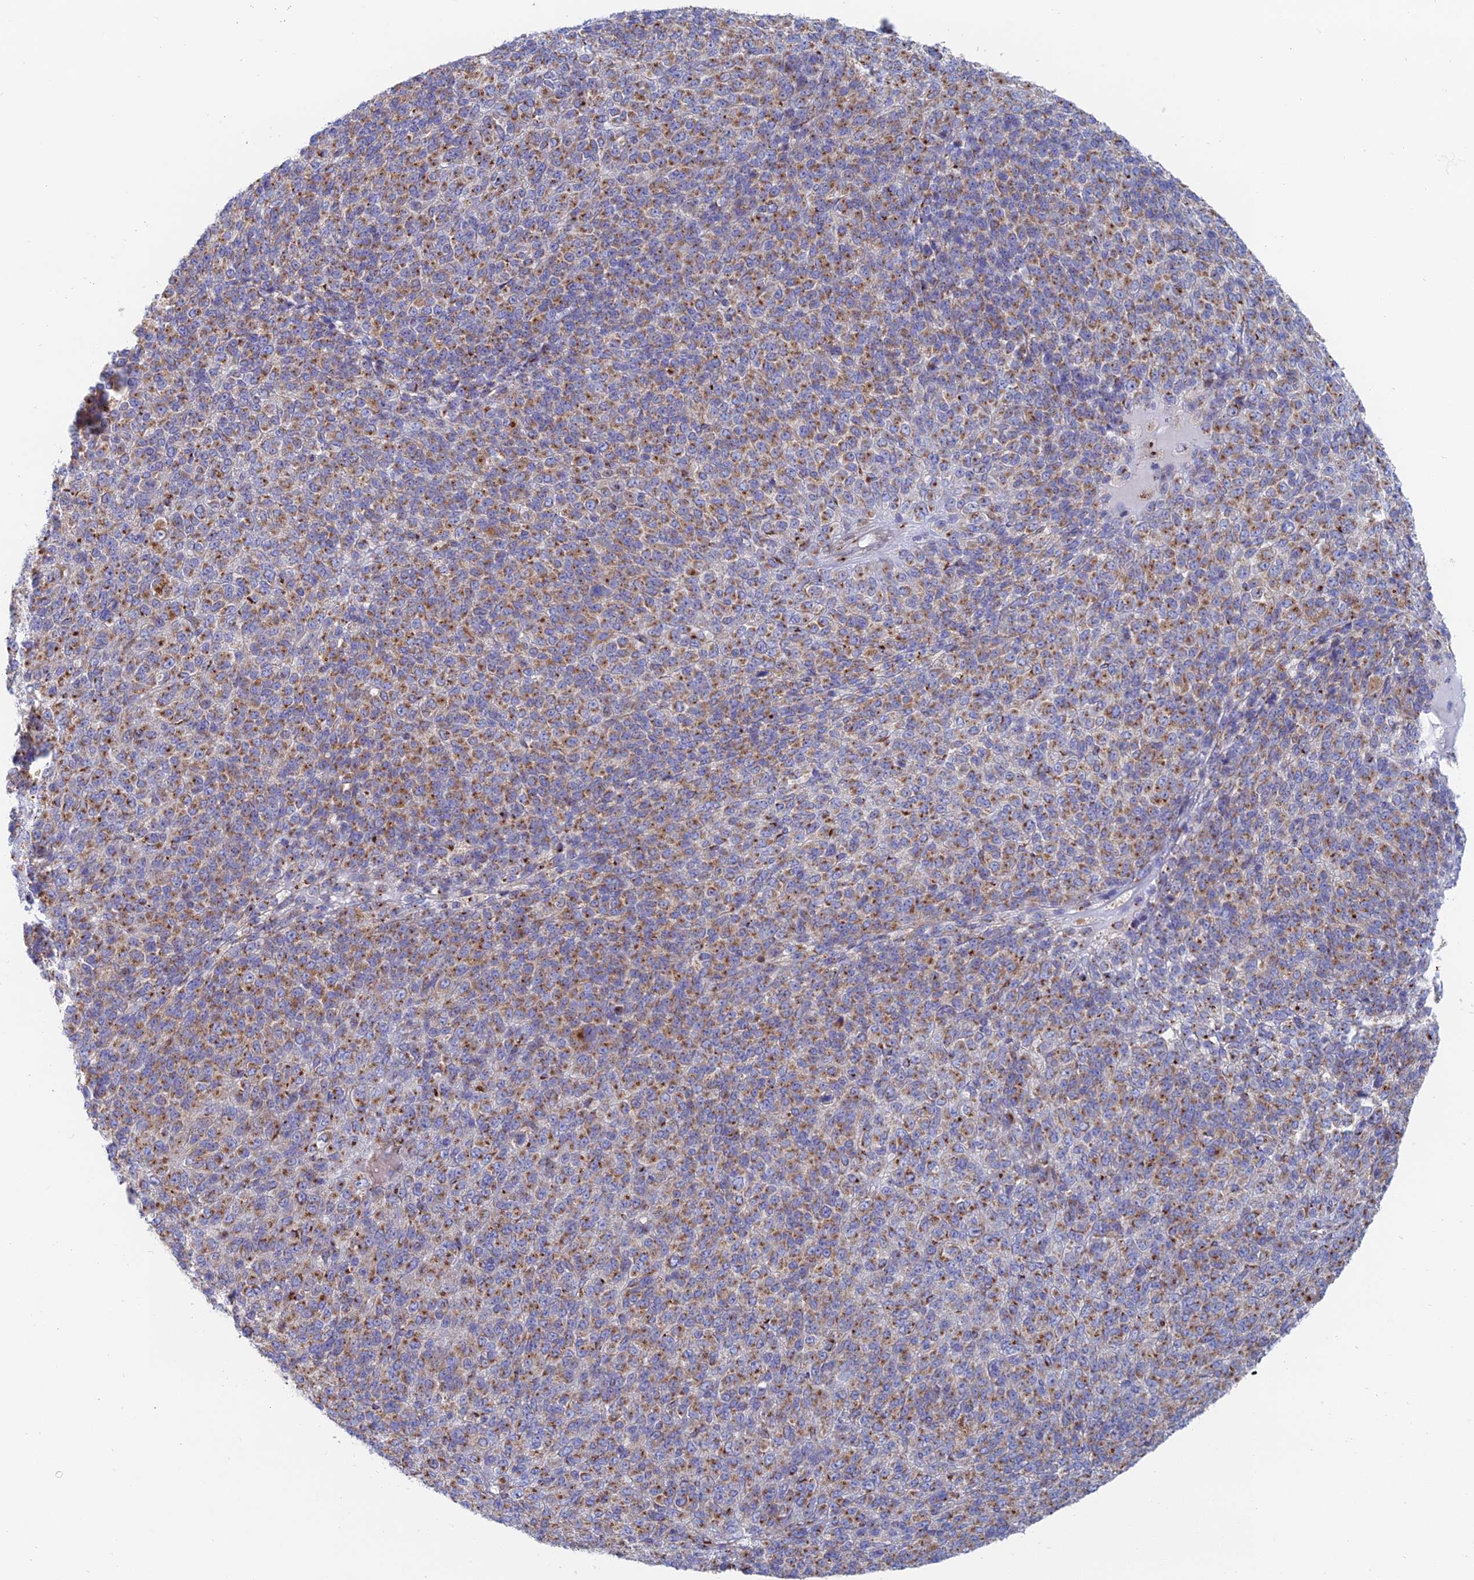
{"staining": {"intensity": "moderate", "quantity": ">75%", "location": "cytoplasmic/membranous"}, "tissue": "melanoma", "cell_type": "Tumor cells", "image_type": "cancer", "snomed": [{"axis": "morphology", "description": "Malignant melanoma, Metastatic site"}, {"axis": "topography", "description": "Brain"}], "caption": "IHC (DAB) staining of malignant melanoma (metastatic site) displays moderate cytoplasmic/membranous protein expression in approximately >75% of tumor cells. (Stains: DAB (3,3'-diaminobenzidine) in brown, nuclei in blue, Microscopy: brightfield microscopy at high magnification).", "gene": "HS2ST1", "patient": {"sex": "female", "age": 56}}